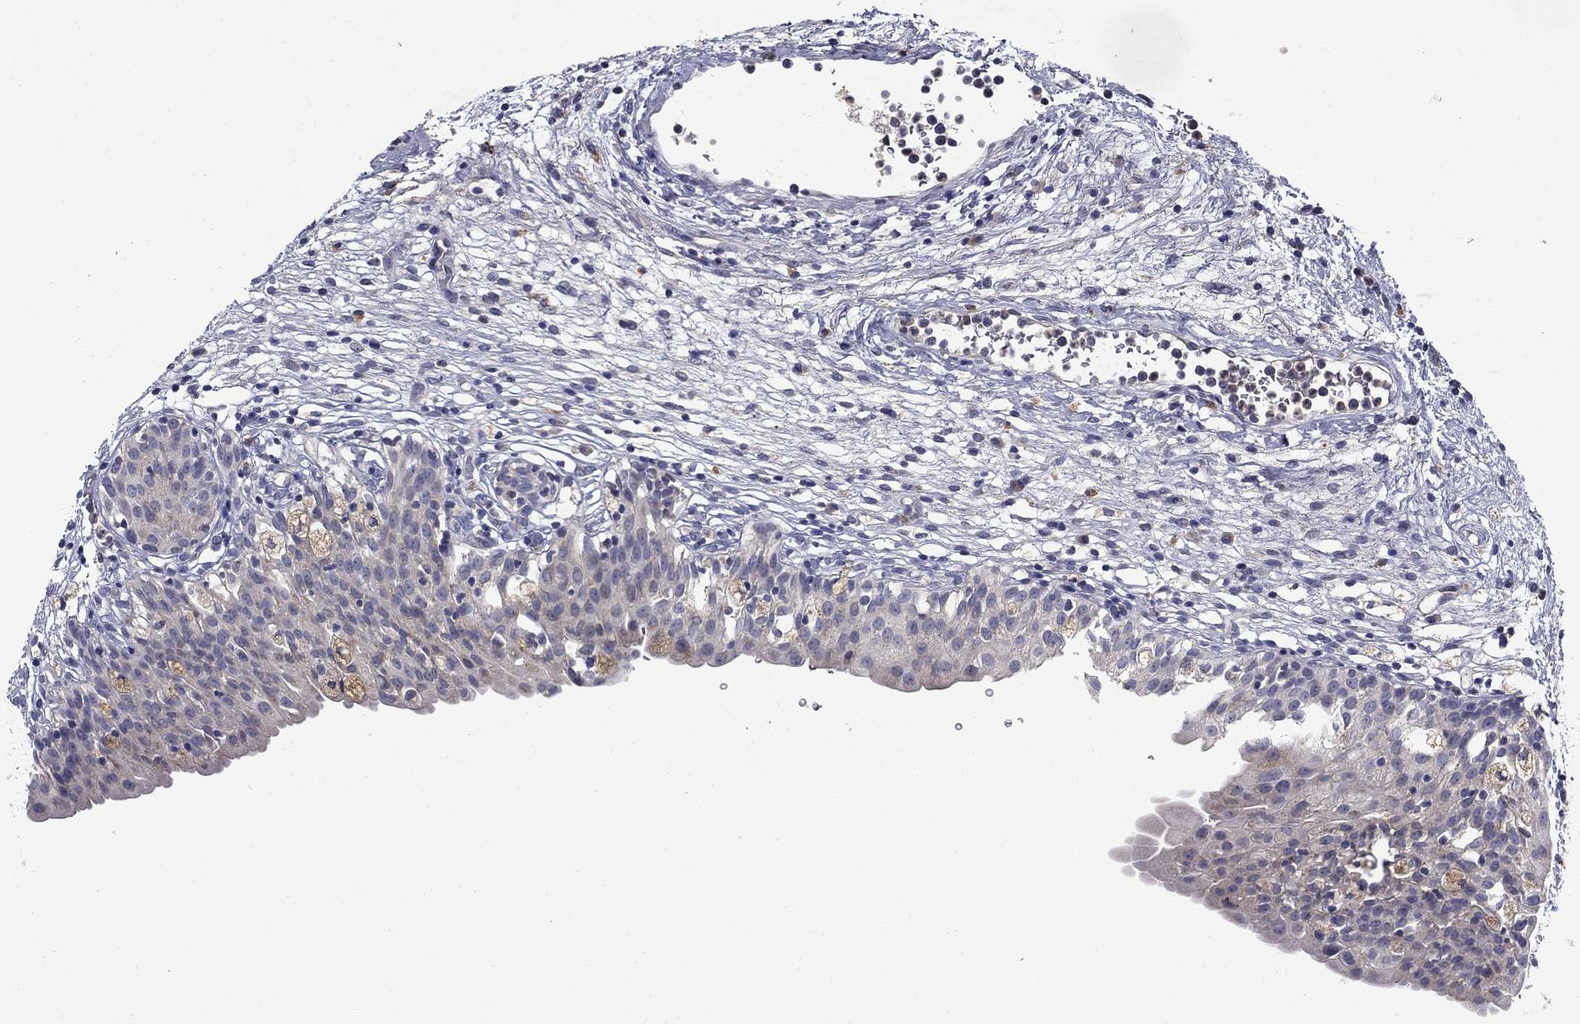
{"staining": {"intensity": "negative", "quantity": "none", "location": "none"}, "tissue": "urinary bladder", "cell_type": "Urothelial cells", "image_type": "normal", "snomed": [{"axis": "morphology", "description": "Normal tissue, NOS"}, {"axis": "topography", "description": "Urinary bladder"}], "caption": "Immunohistochemistry (IHC) of unremarkable urinary bladder displays no positivity in urothelial cells.", "gene": "STAB2", "patient": {"sex": "male", "age": 76}}